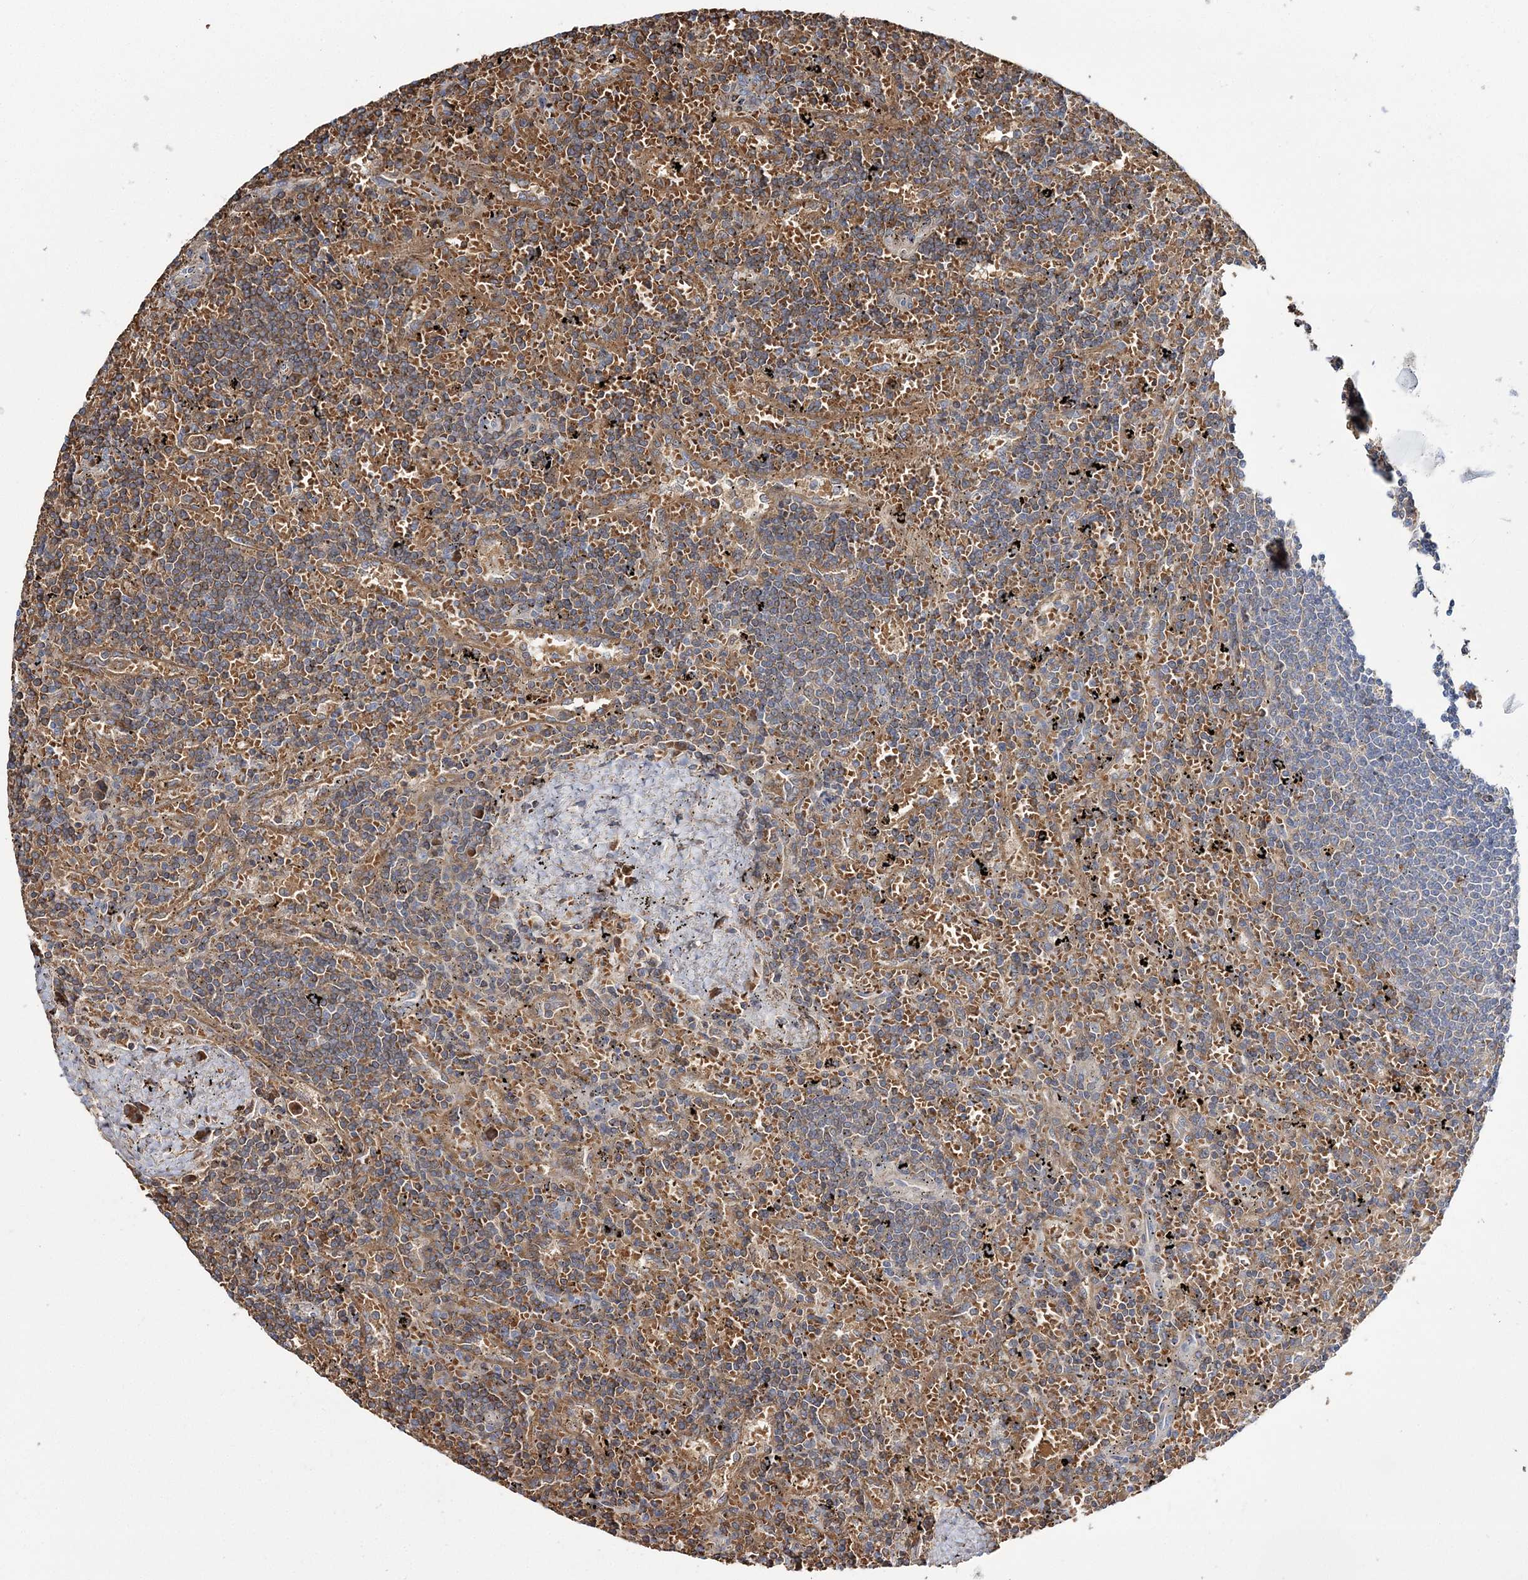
{"staining": {"intensity": "moderate", "quantity": "25%-75%", "location": "cytoplasmic/membranous"}, "tissue": "lymphoma", "cell_type": "Tumor cells", "image_type": "cancer", "snomed": [{"axis": "morphology", "description": "Malignant lymphoma, non-Hodgkin's type, Low grade"}, {"axis": "topography", "description": "Spleen"}], "caption": "This micrograph reveals IHC staining of low-grade malignant lymphoma, non-Hodgkin's type, with medium moderate cytoplasmic/membranous staining in about 25%-75% of tumor cells.", "gene": "ATP11B", "patient": {"sex": "male", "age": 76}}